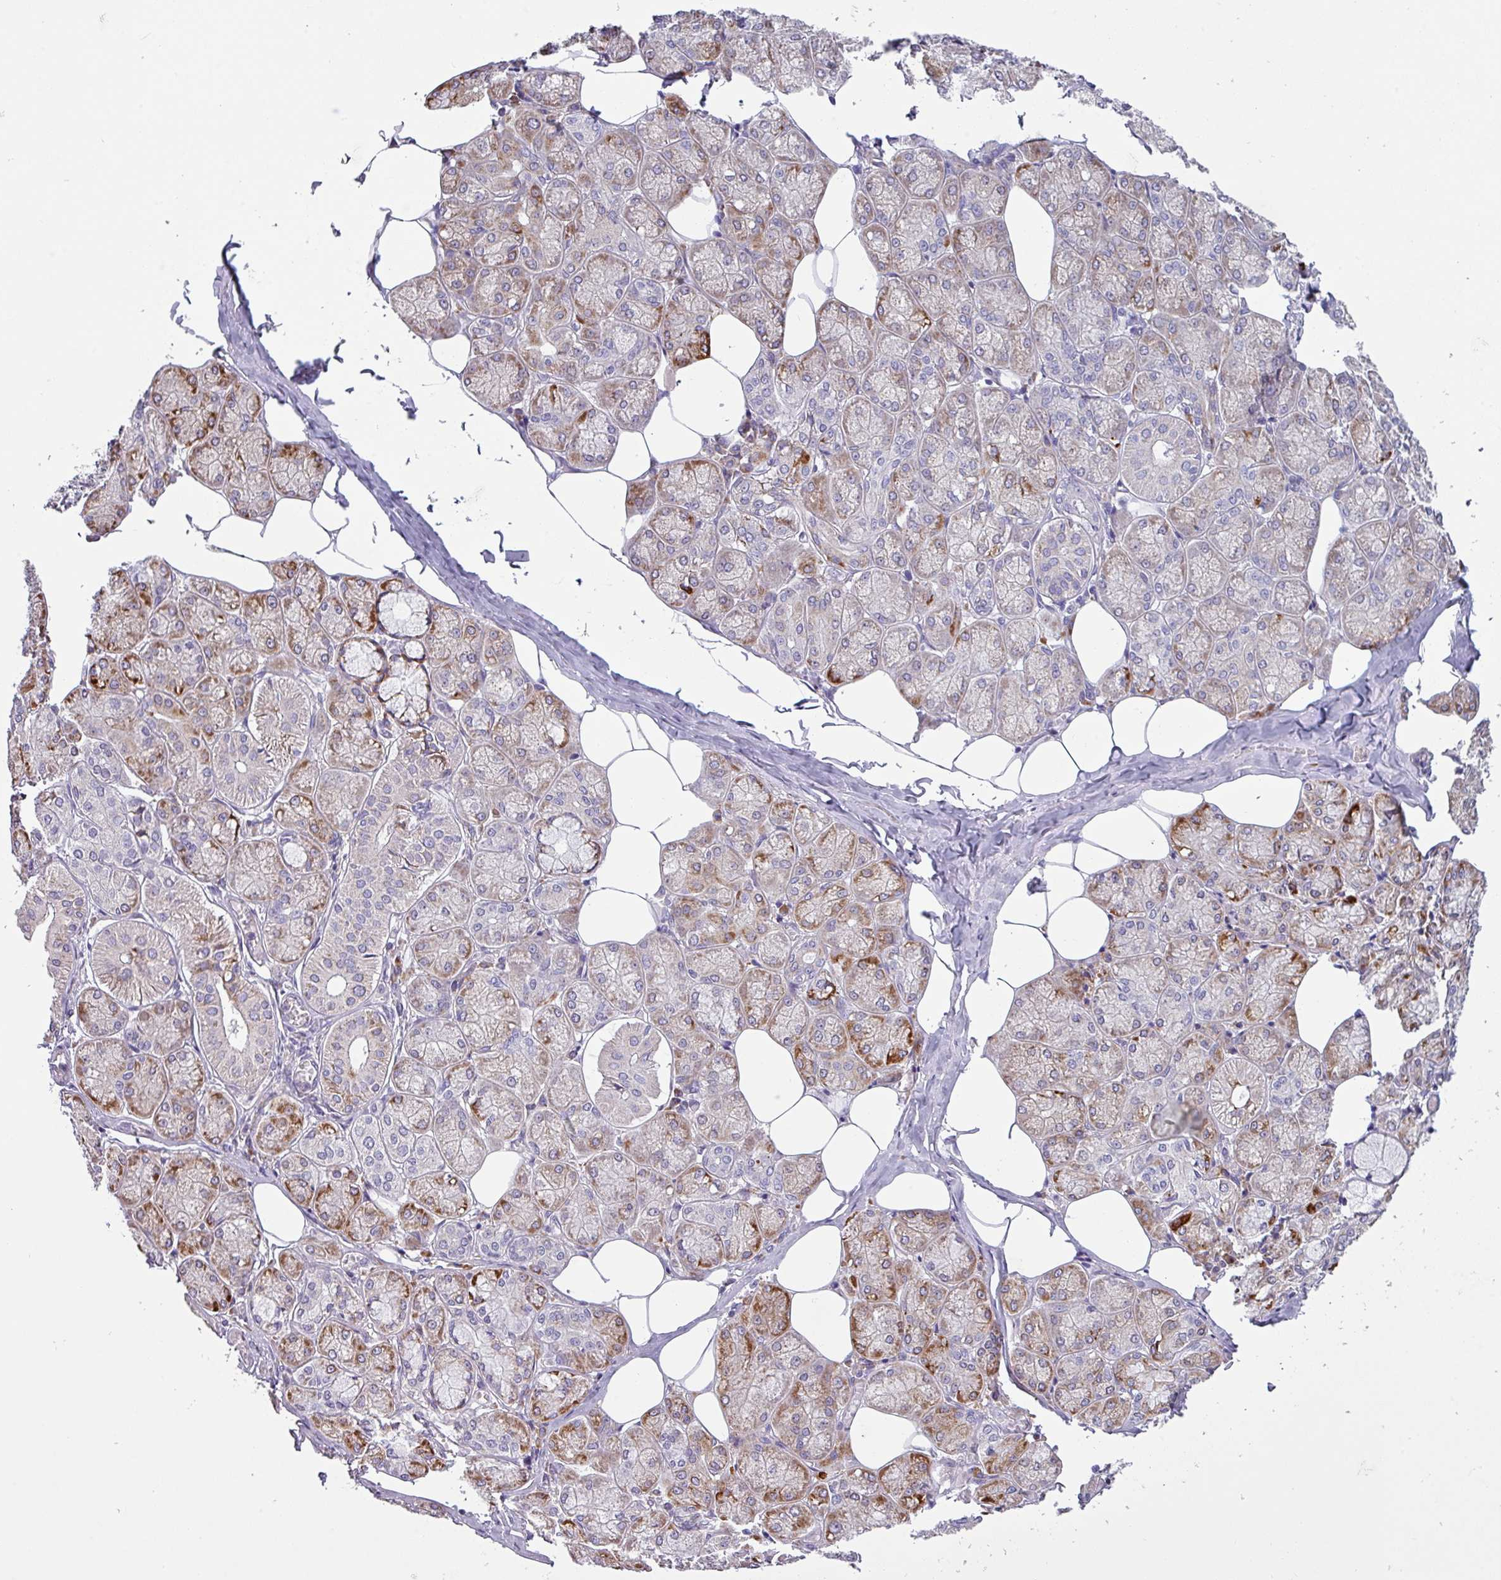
{"staining": {"intensity": "strong", "quantity": "<25%", "location": "cytoplasmic/membranous"}, "tissue": "salivary gland", "cell_type": "Glandular cells", "image_type": "normal", "snomed": [{"axis": "morphology", "description": "Normal tissue, NOS"}, {"axis": "topography", "description": "Salivary gland"}], "caption": "The micrograph reveals a brown stain indicating the presence of a protein in the cytoplasmic/membranous of glandular cells in salivary gland. The staining was performed using DAB, with brown indicating positive protein expression. Nuclei are stained blue with hematoxylin.", "gene": "KLHL3", "patient": {"sex": "male", "age": 74}}